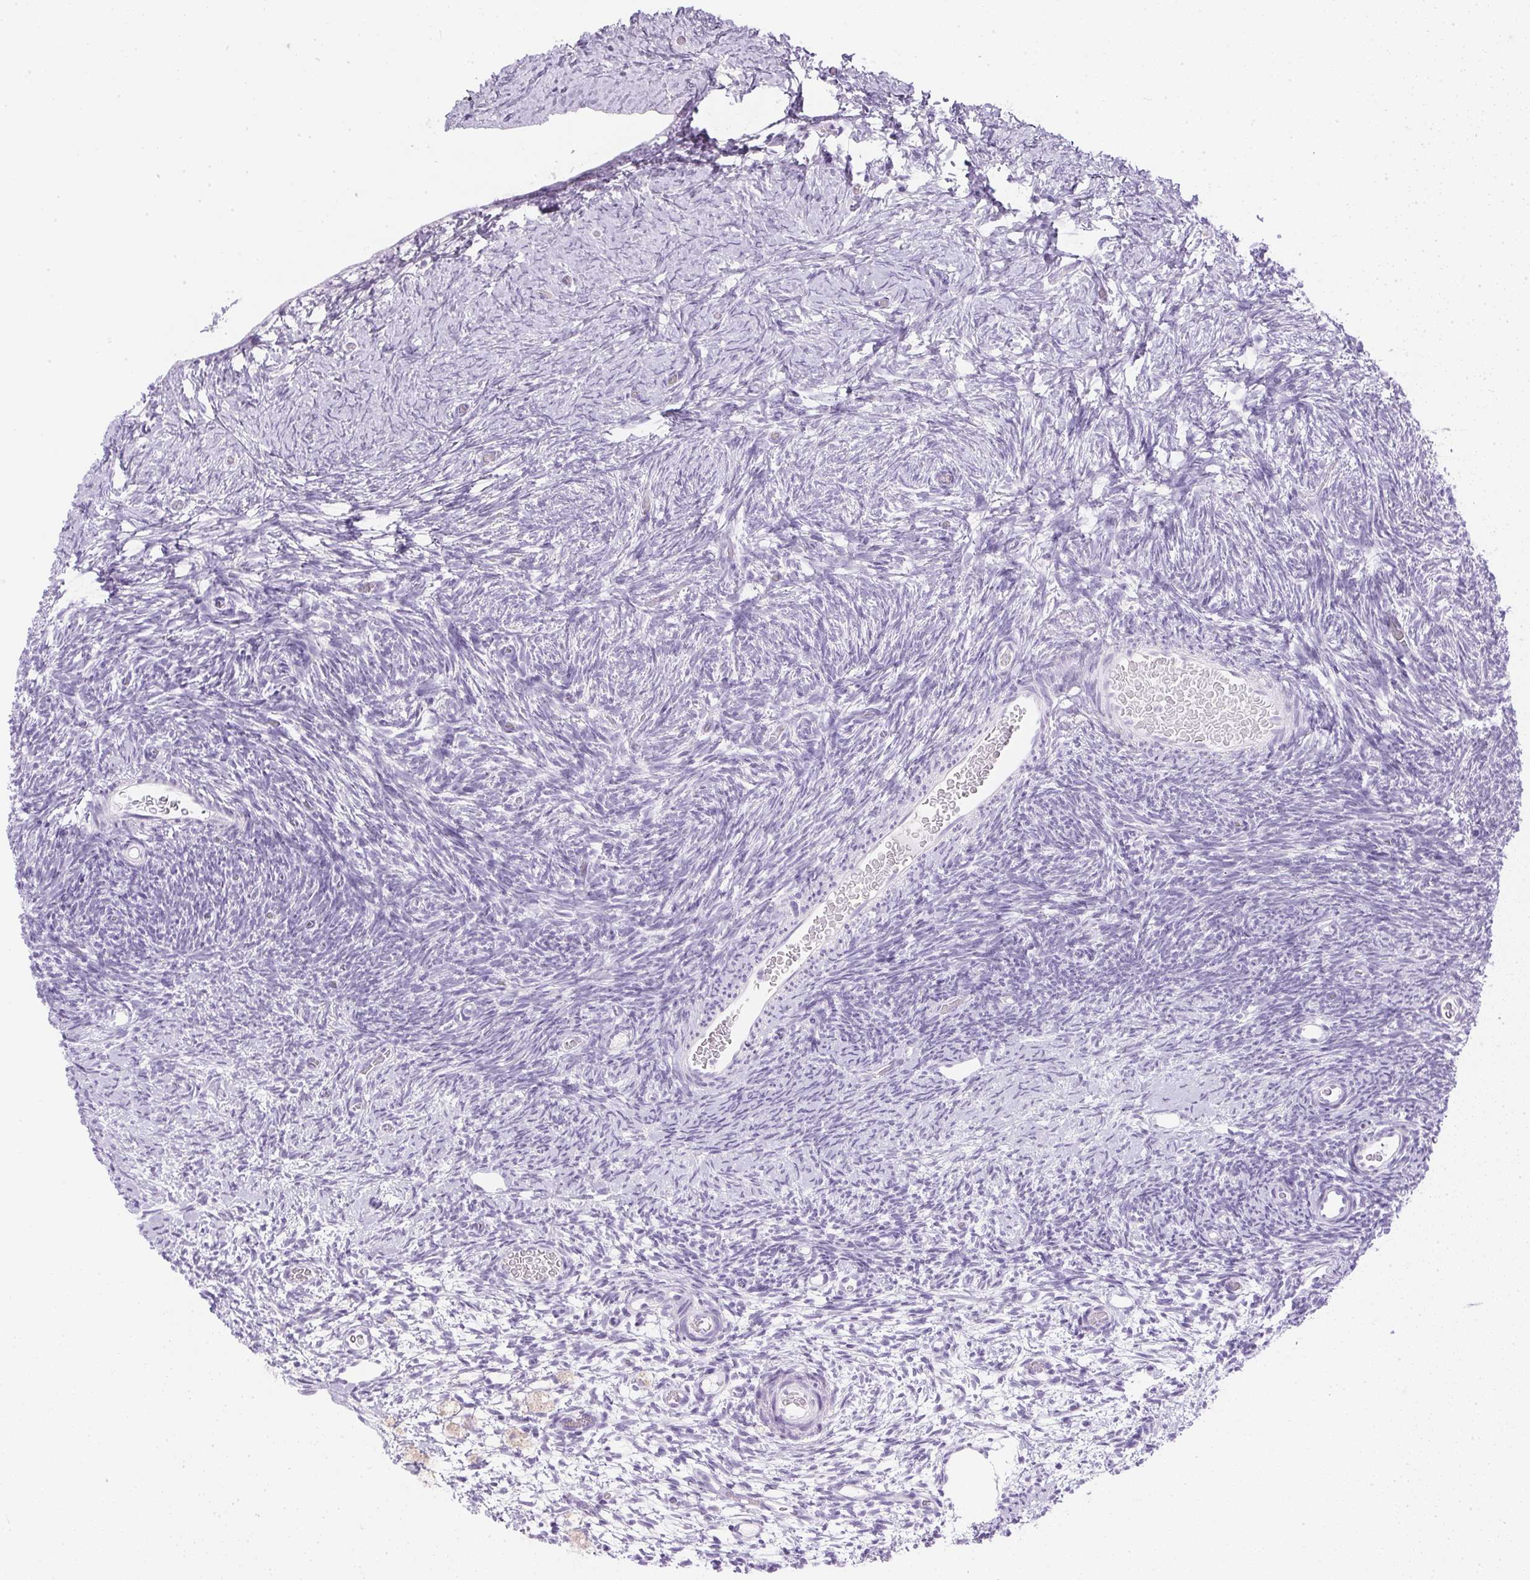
{"staining": {"intensity": "negative", "quantity": "none", "location": "none"}, "tissue": "ovary", "cell_type": "Follicle cells", "image_type": "normal", "snomed": [{"axis": "morphology", "description": "Normal tissue, NOS"}, {"axis": "topography", "description": "Ovary"}], "caption": "Ovary was stained to show a protein in brown. There is no significant staining in follicle cells. The staining was performed using DAB to visualize the protein expression in brown, while the nuclei were stained in blue with hematoxylin (Magnification: 20x).", "gene": "CPB1", "patient": {"sex": "female", "age": 39}}